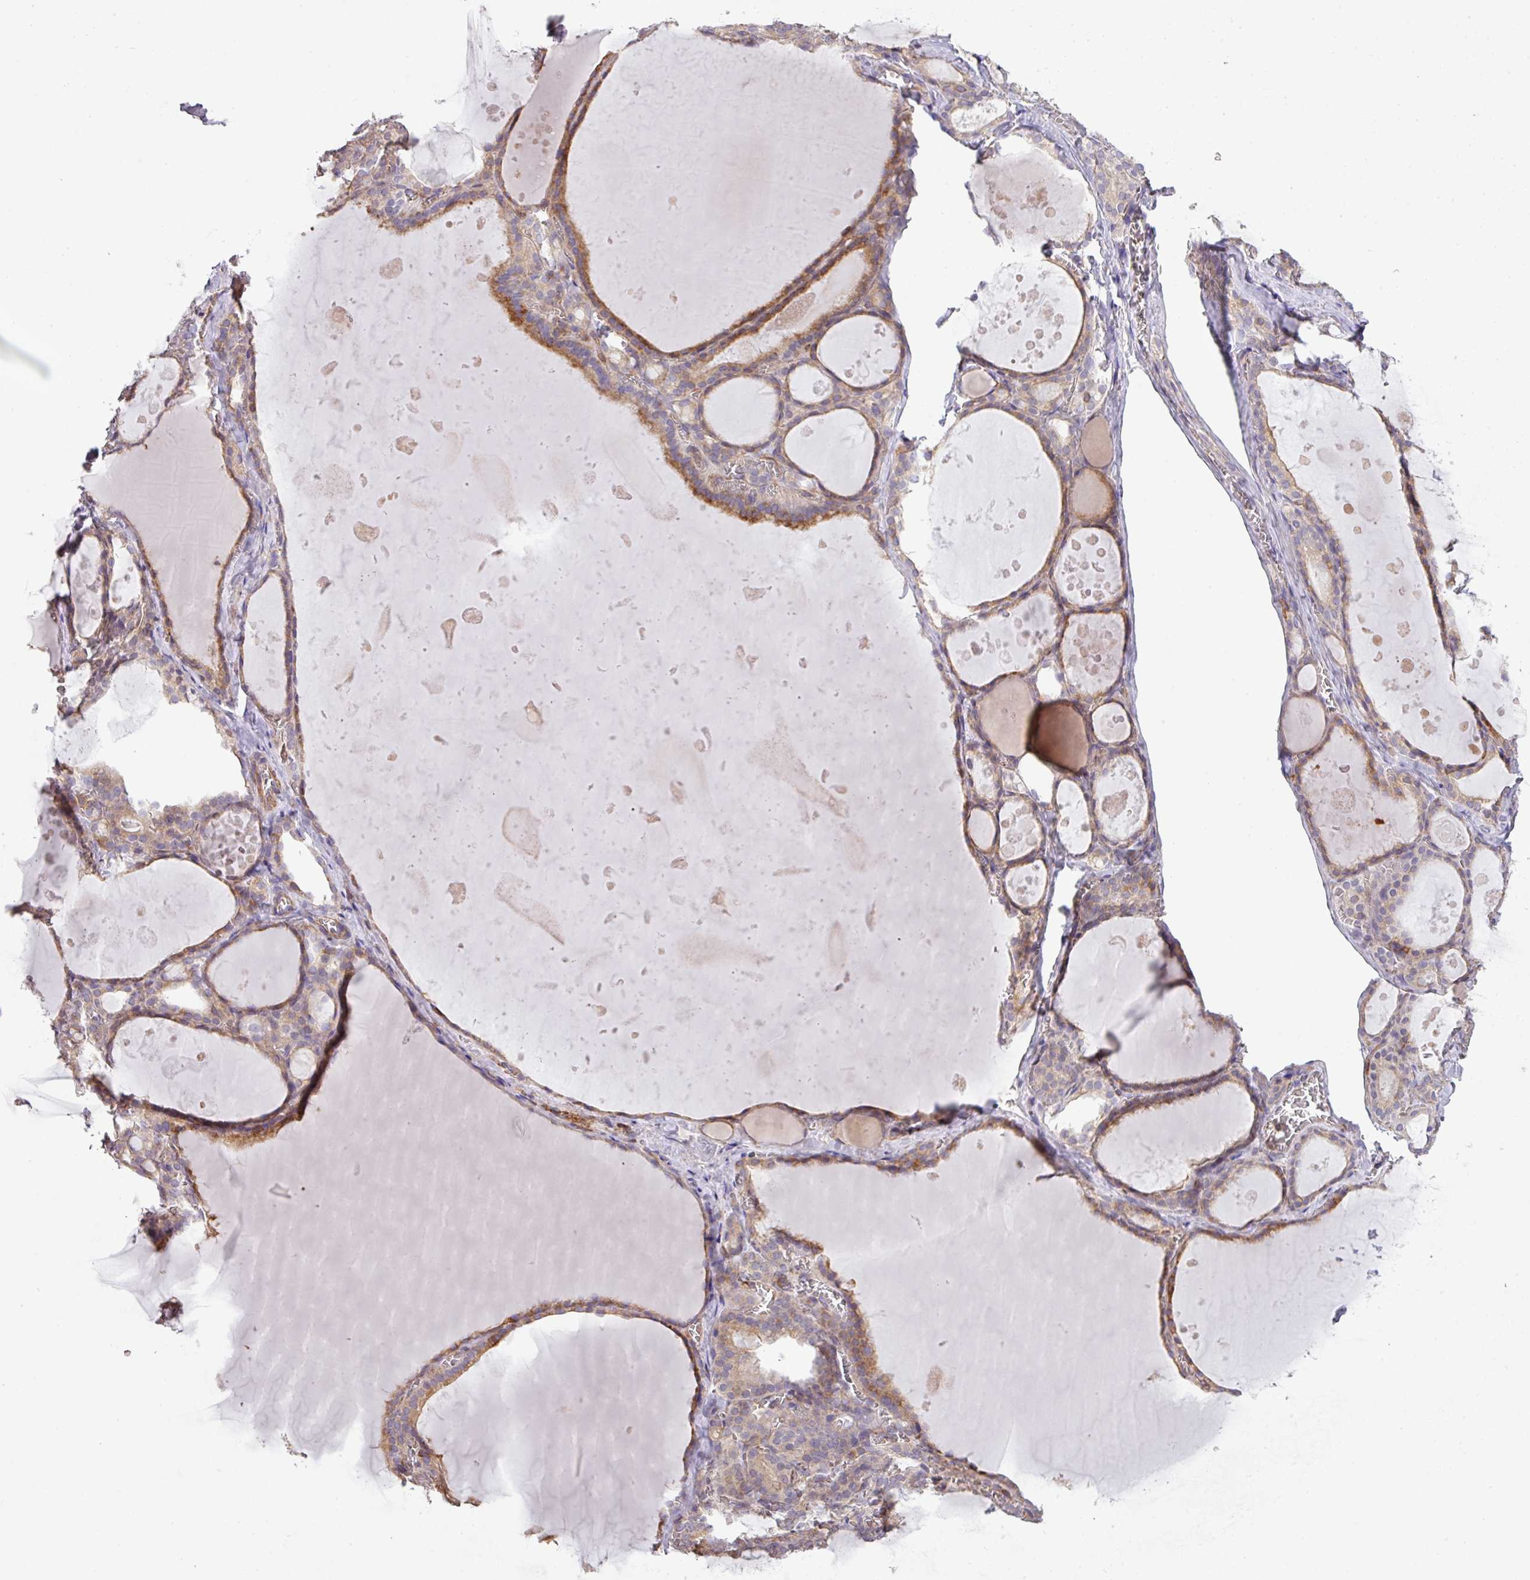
{"staining": {"intensity": "moderate", "quantity": "25%-75%", "location": "cytoplasmic/membranous"}, "tissue": "thyroid gland", "cell_type": "Glandular cells", "image_type": "normal", "snomed": [{"axis": "morphology", "description": "Normal tissue, NOS"}, {"axis": "topography", "description": "Thyroid gland"}], "caption": "Protein staining demonstrates moderate cytoplasmic/membranous staining in approximately 25%-75% of glandular cells in unremarkable thyroid gland.", "gene": "LRRC41", "patient": {"sex": "male", "age": 56}}